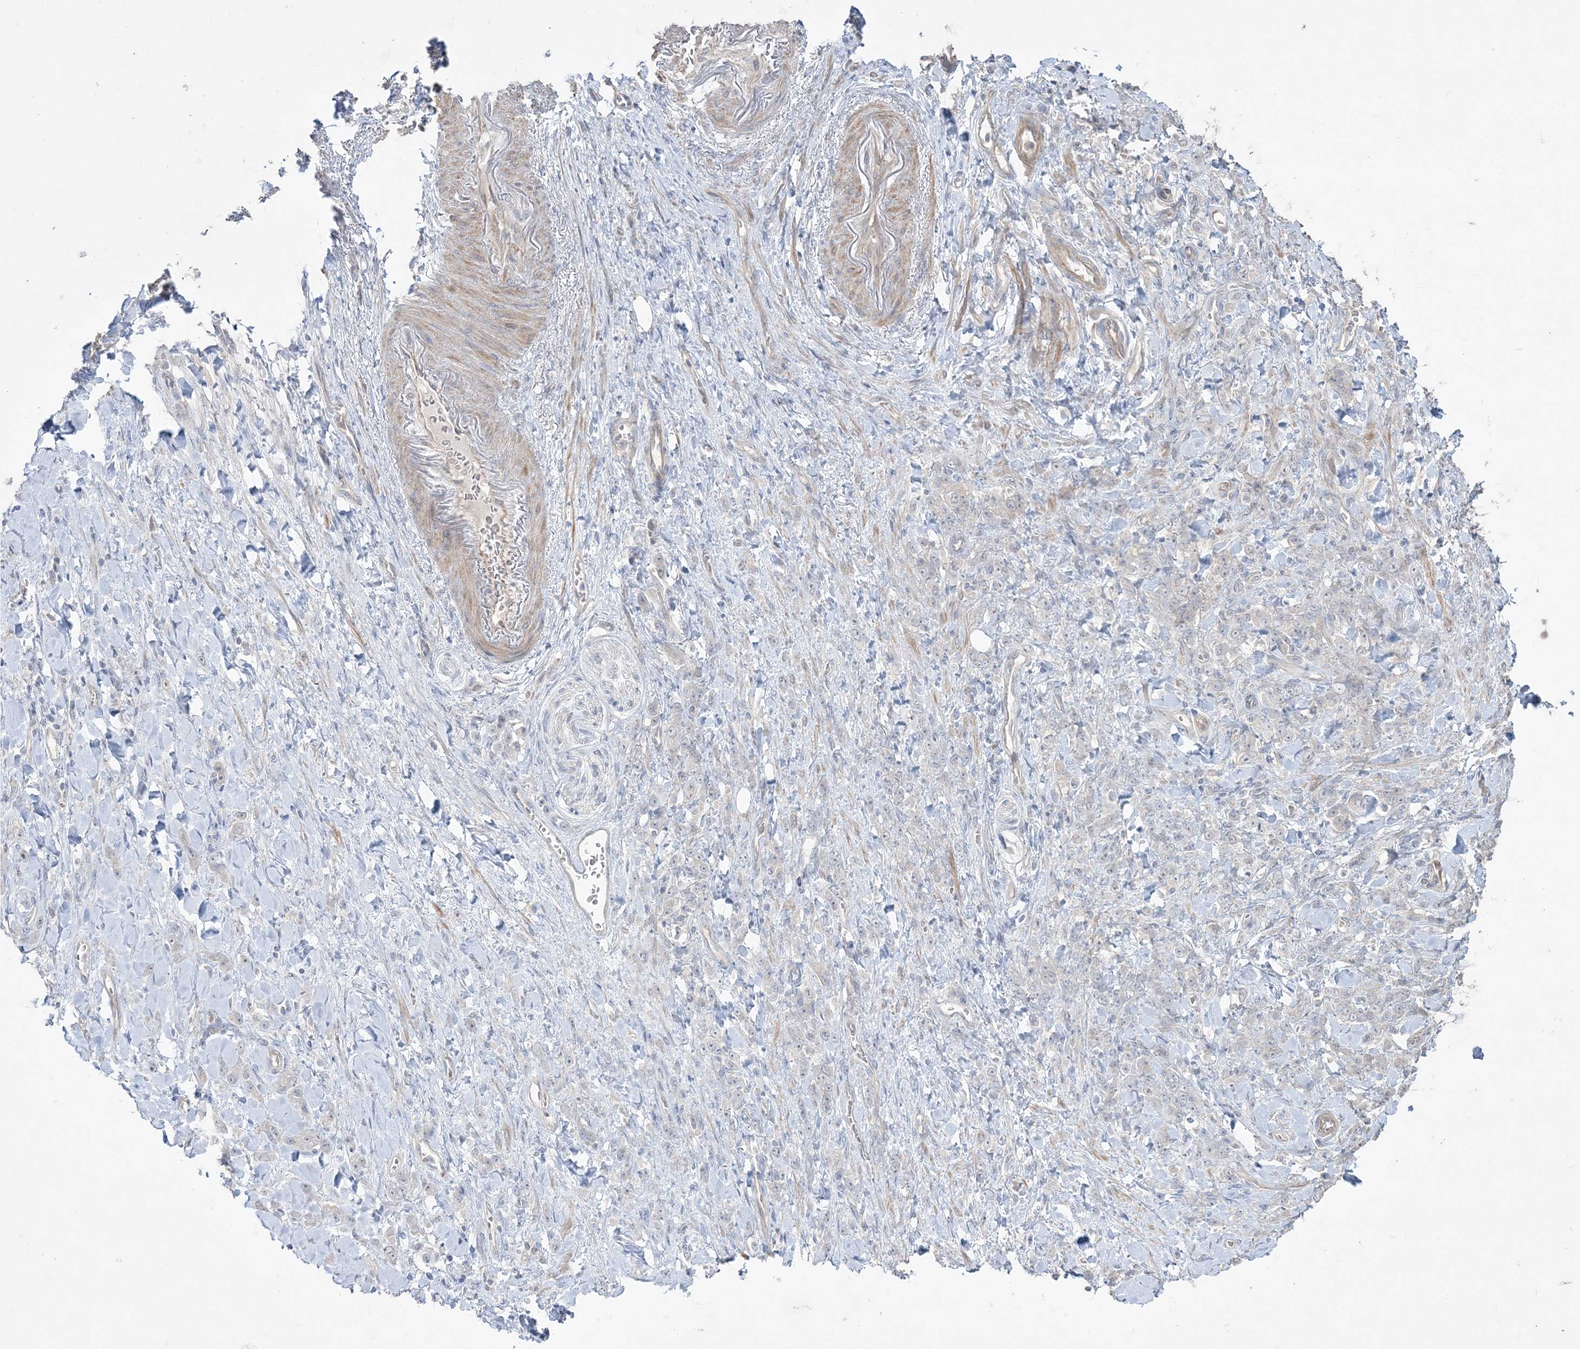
{"staining": {"intensity": "negative", "quantity": "none", "location": "none"}, "tissue": "stomach cancer", "cell_type": "Tumor cells", "image_type": "cancer", "snomed": [{"axis": "morphology", "description": "Normal tissue, NOS"}, {"axis": "morphology", "description": "Adenocarcinoma, NOS"}, {"axis": "topography", "description": "Stomach"}], "caption": "DAB (3,3'-diaminobenzidine) immunohistochemical staining of stomach adenocarcinoma displays no significant positivity in tumor cells. (DAB IHC visualized using brightfield microscopy, high magnification).", "gene": "SH3BP4", "patient": {"sex": "male", "age": 82}}